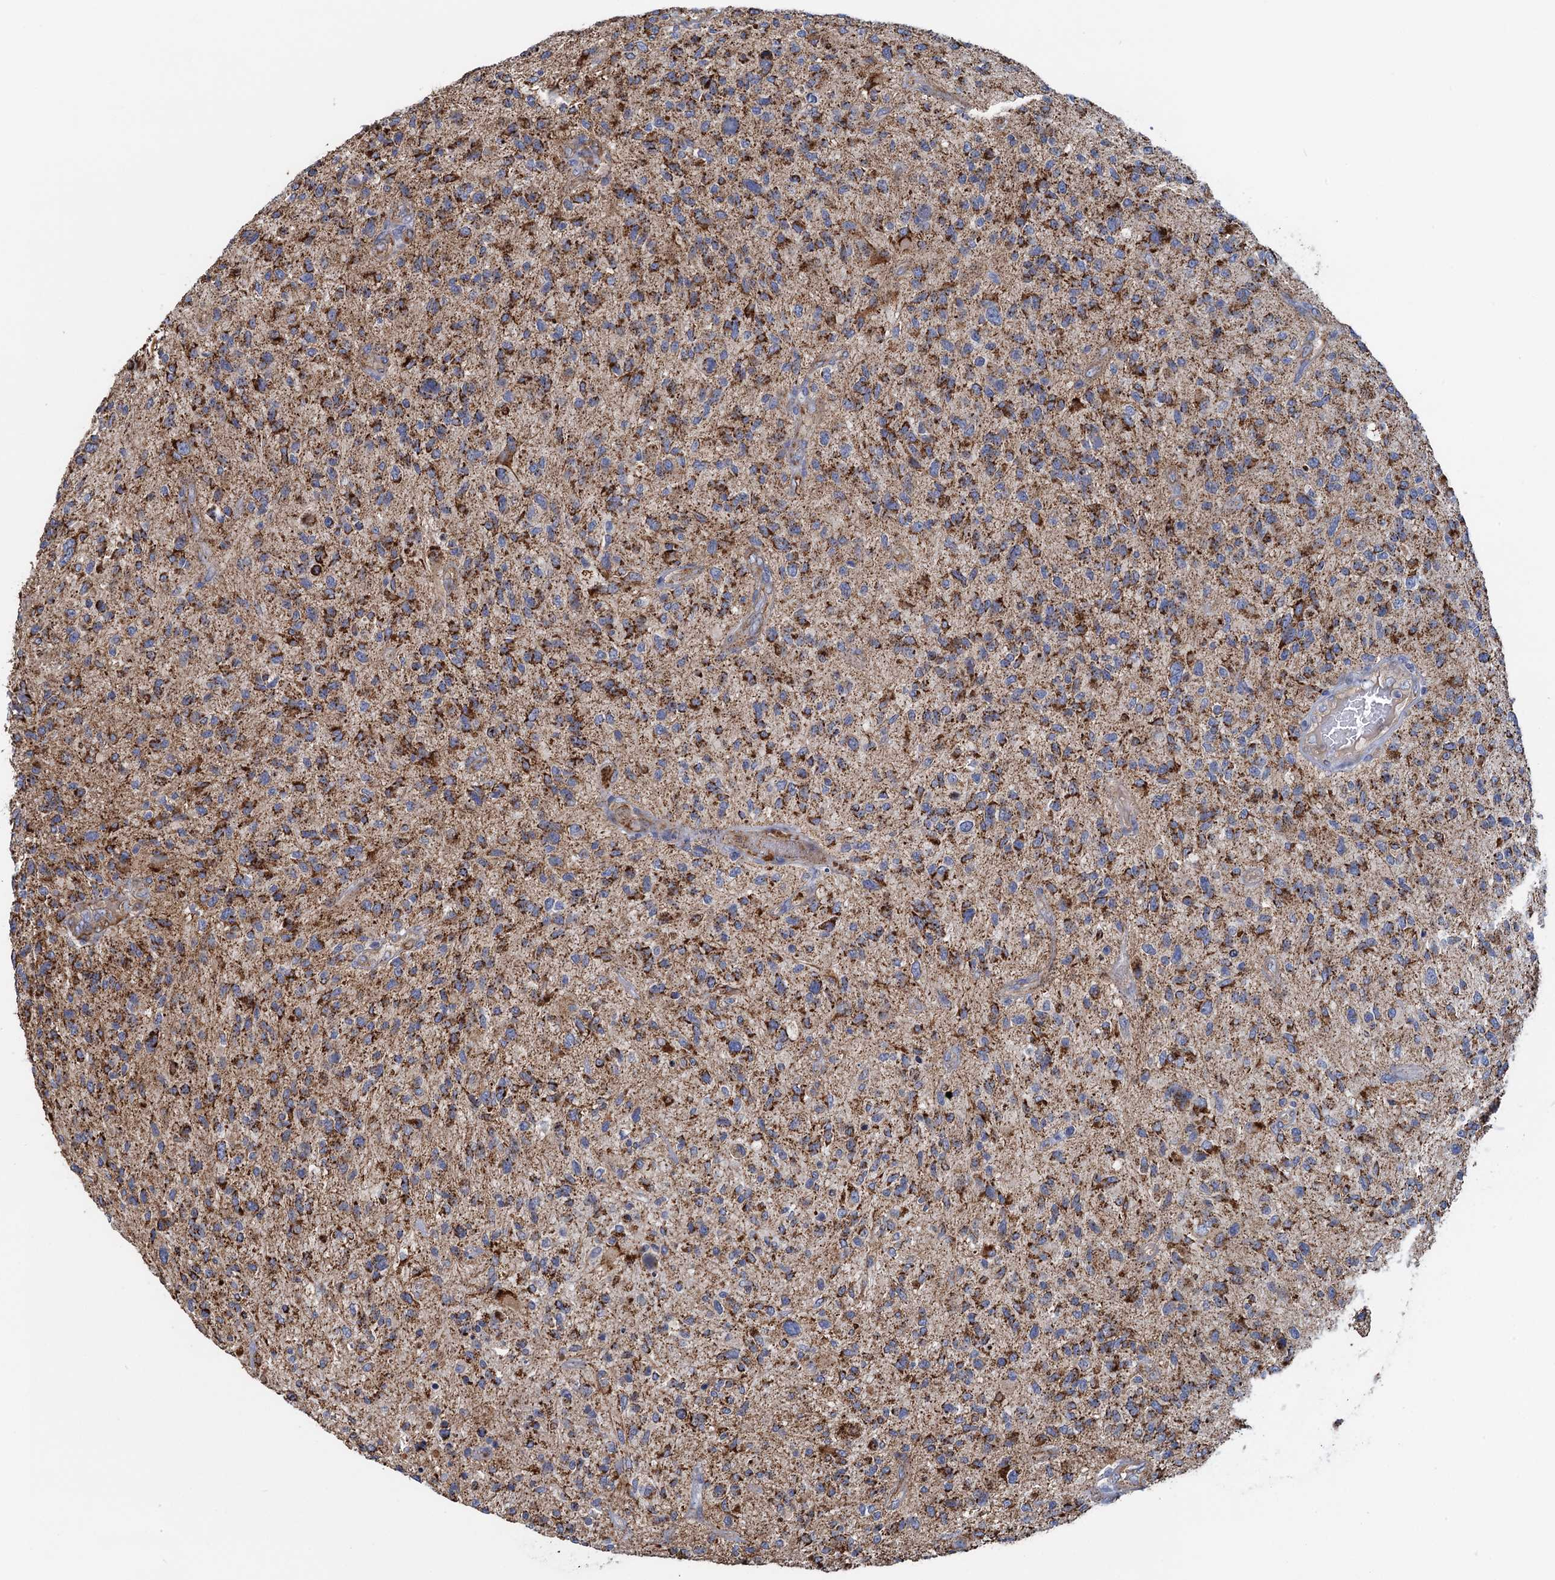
{"staining": {"intensity": "moderate", "quantity": "25%-75%", "location": "cytoplasmic/membranous"}, "tissue": "glioma", "cell_type": "Tumor cells", "image_type": "cancer", "snomed": [{"axis": "morphology", "description": "Glioma, malignant, High grade"}, {"axis": "topography", "description": "Brain"}], "caption": "Immunohistochemical staining of human malignant high-grade glioma reveals moderate cytoplasmic/membranous protein staining in about 25%-75% of tumor cells.", "gene": "GCSH", "patient": {"sex": "male", "age": 47}}